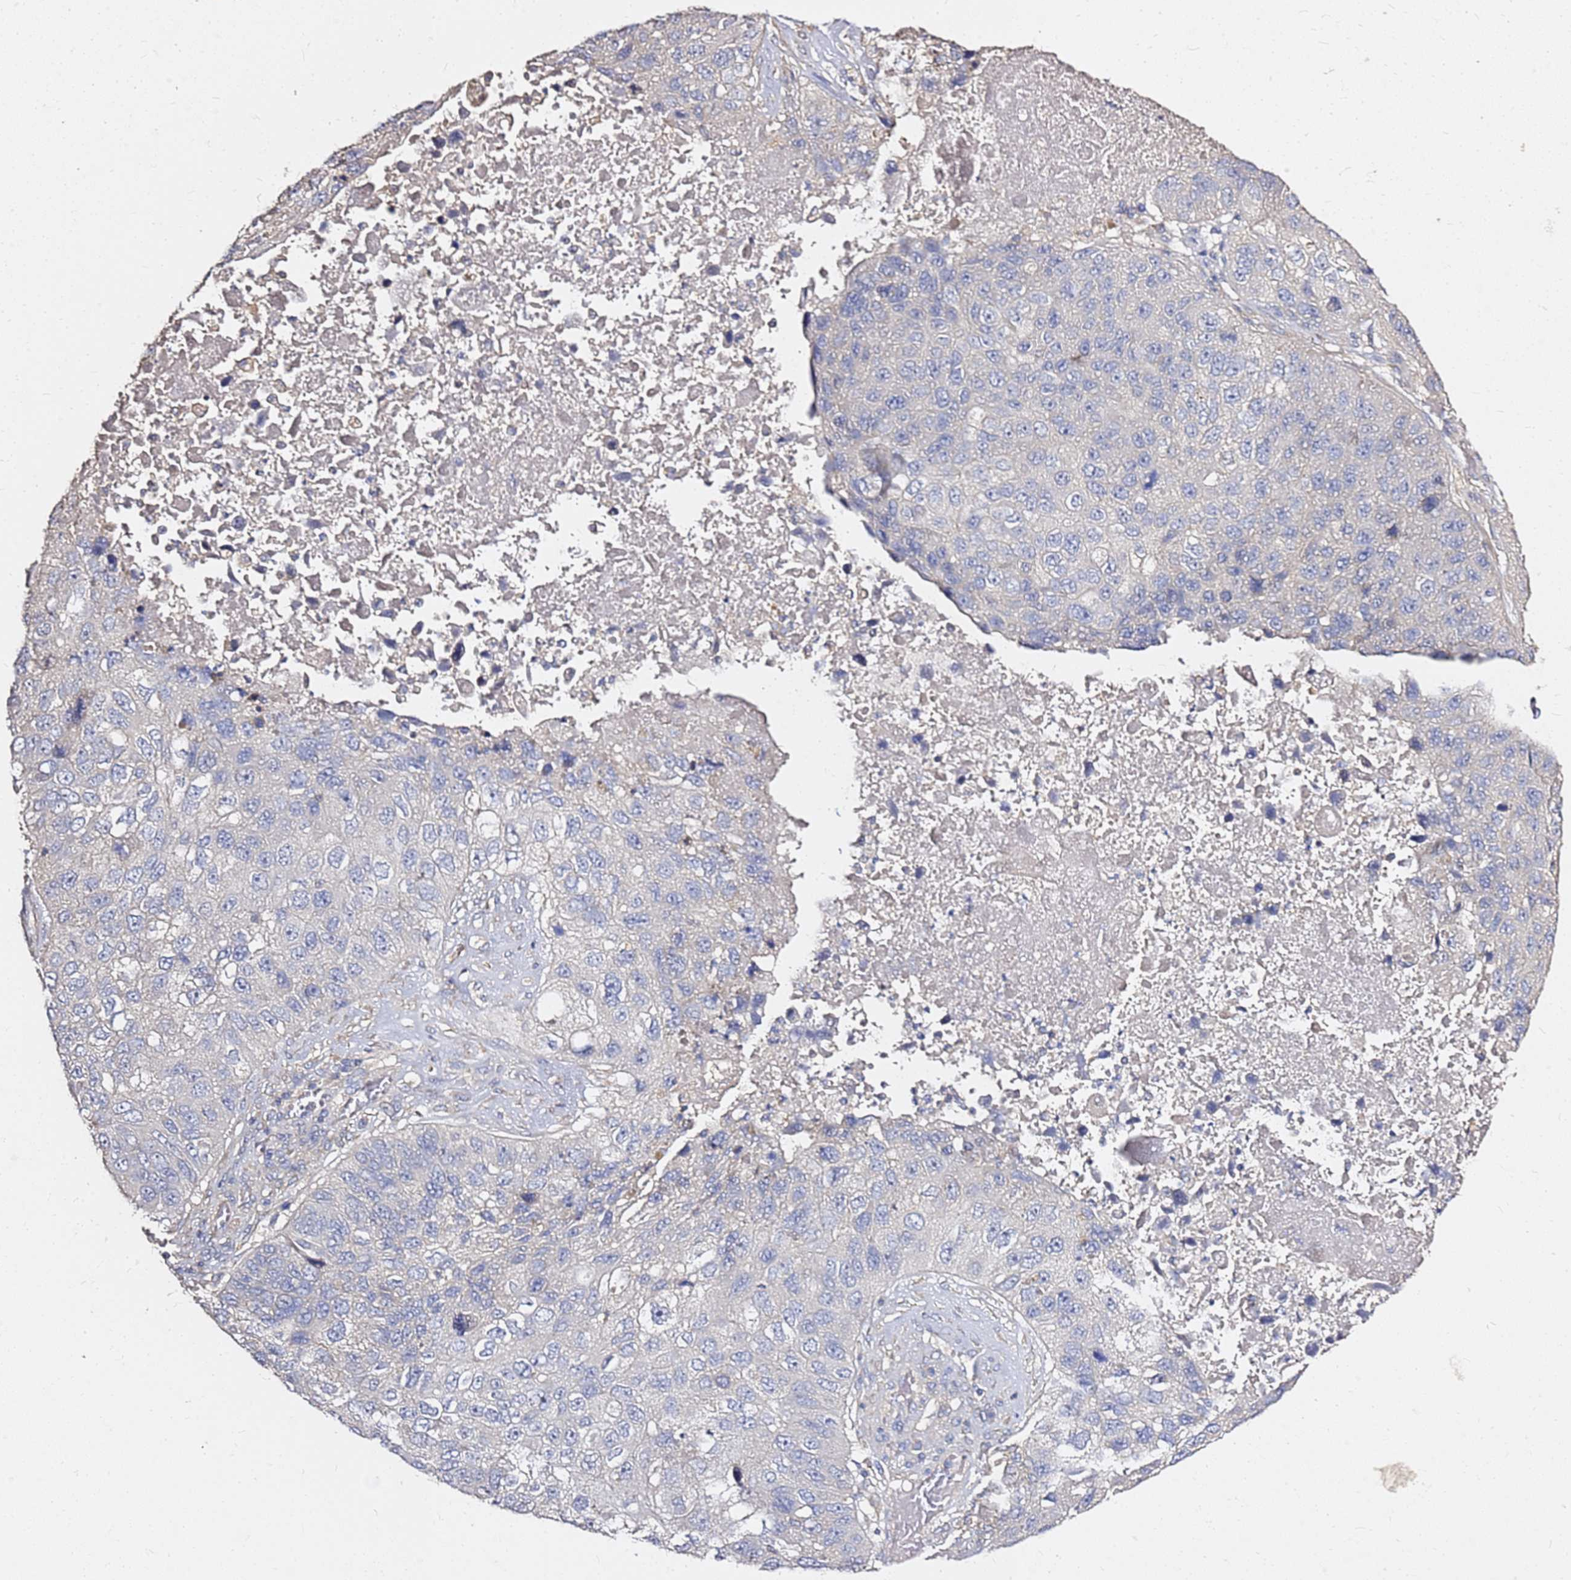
{"staining": {"intensity": "negative", "quantity": "none", "location": "none"}, "tissue": "lung cancer", "cell_type": "Tumor cells", "image_type": "cancer", "snomed": [{"axis": "morphology", "description": "Squamous cell carcinoma, NOS"}, {"axis": "topography", "description": "Lung"}], "caption": "High magnification brightfield microscopy of lung cancer (squamous cell carcinoma) stained with DAB (brown) and counterstained with hematoxylin (blue): tumor cells show no significant positivity. (IHC, brightfield microscopy, high magnification).", "gene": "EXD3", "patient": {"sex": "male", "age": 61}}